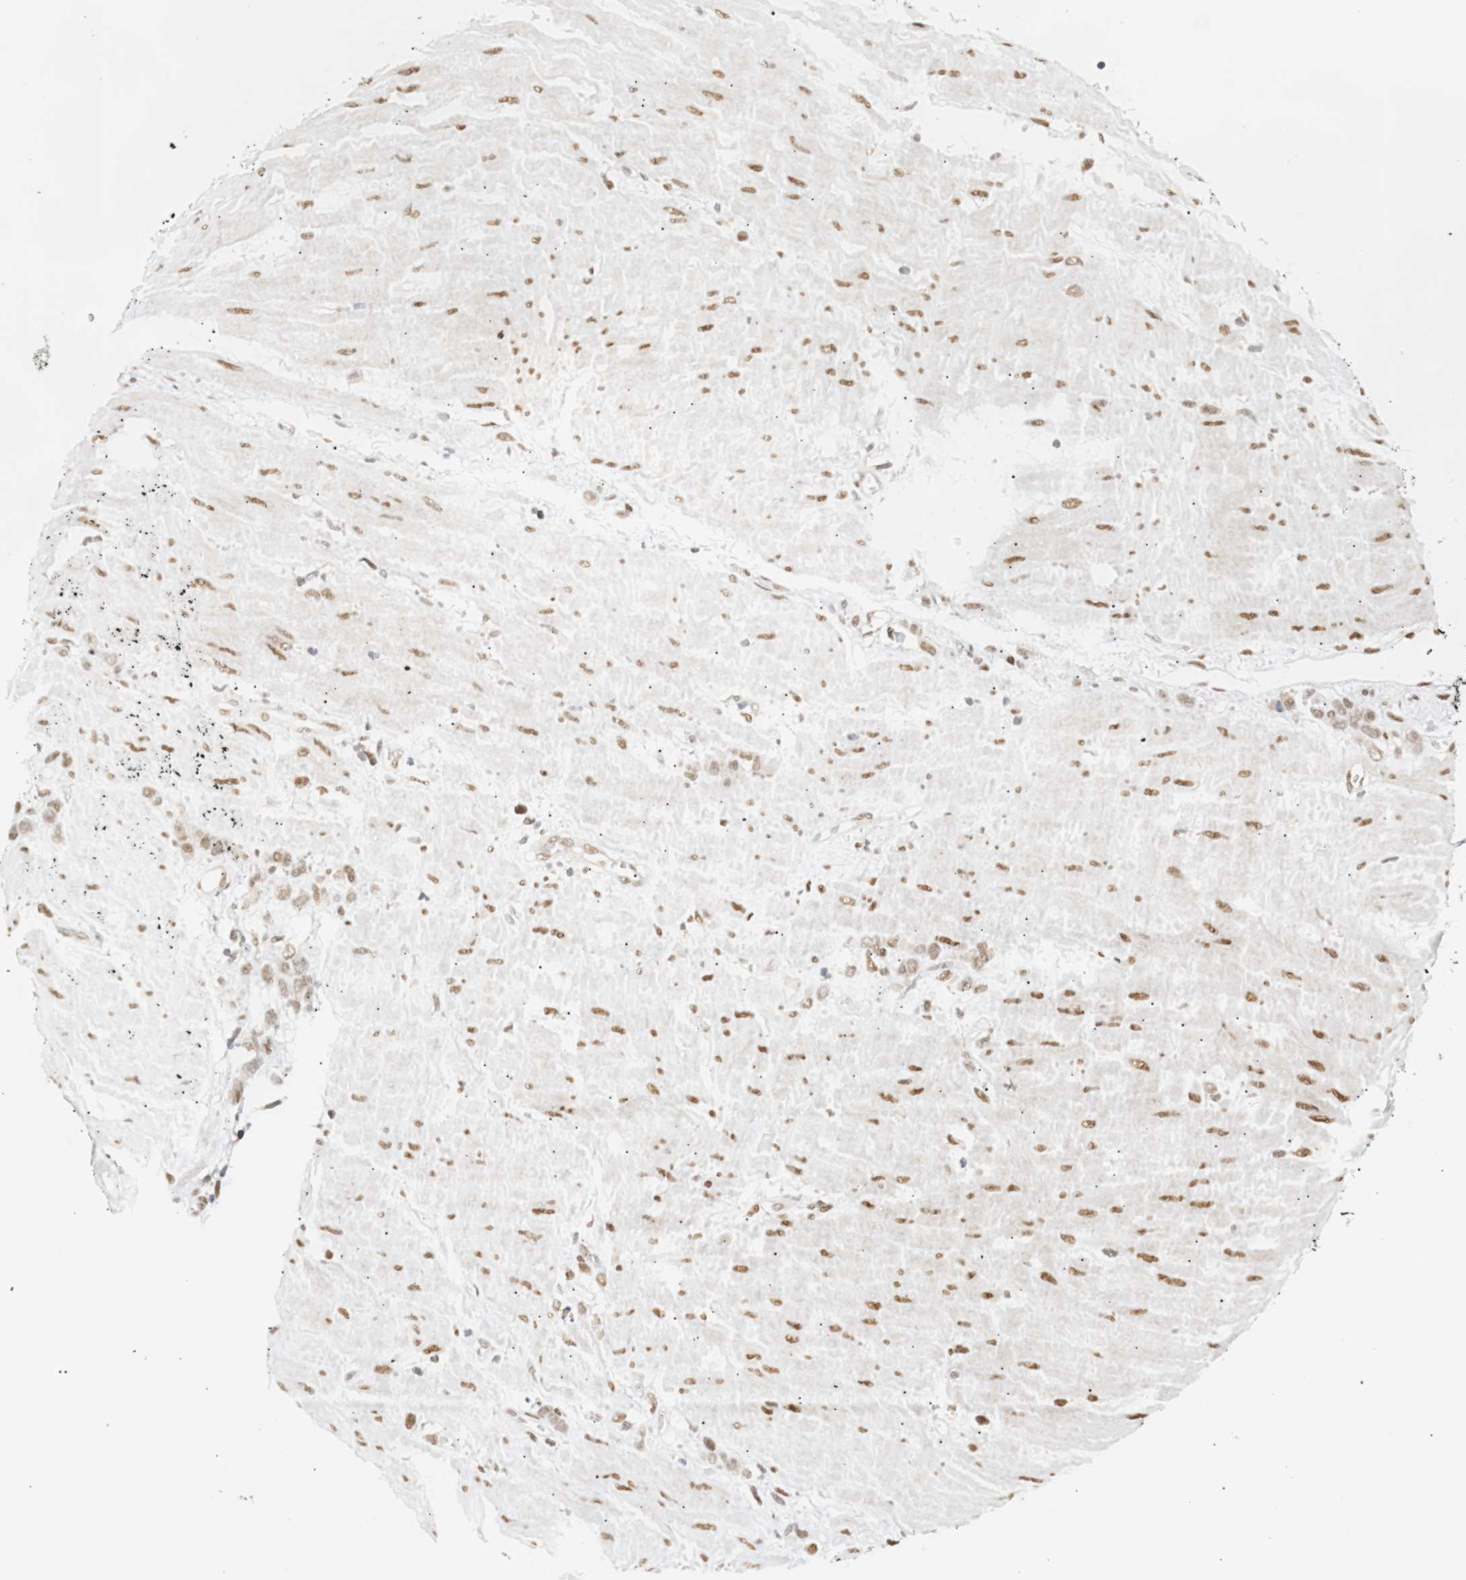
{"staining": {"intensity": "weak", "quantity": "25%-75%", "location": "nuclear"}, "tissue": "stomach cancer", "cell_type": "Tumor cells", "image_type": "cancer", "snomed": [{"axis": "morphology", "description": "Adenocarcinoma, NOS"}, {"axis": "topography", "description": "Stomach"}], "caption": "Immunohistochemistry staining of adenocarcinoma (stomach), which displays low levels of weak nuclear expression in about 25%-75% of tumor cells indicating weak nuclear protein staining. The staining was performed using DAB (3,3'-diaminobenzidine) (brown) for protein detection and nuclei were counterstained in hematoxylin (blue).", "gene": "SSBP2", "patient": {"sex": "male", "age": 82}}